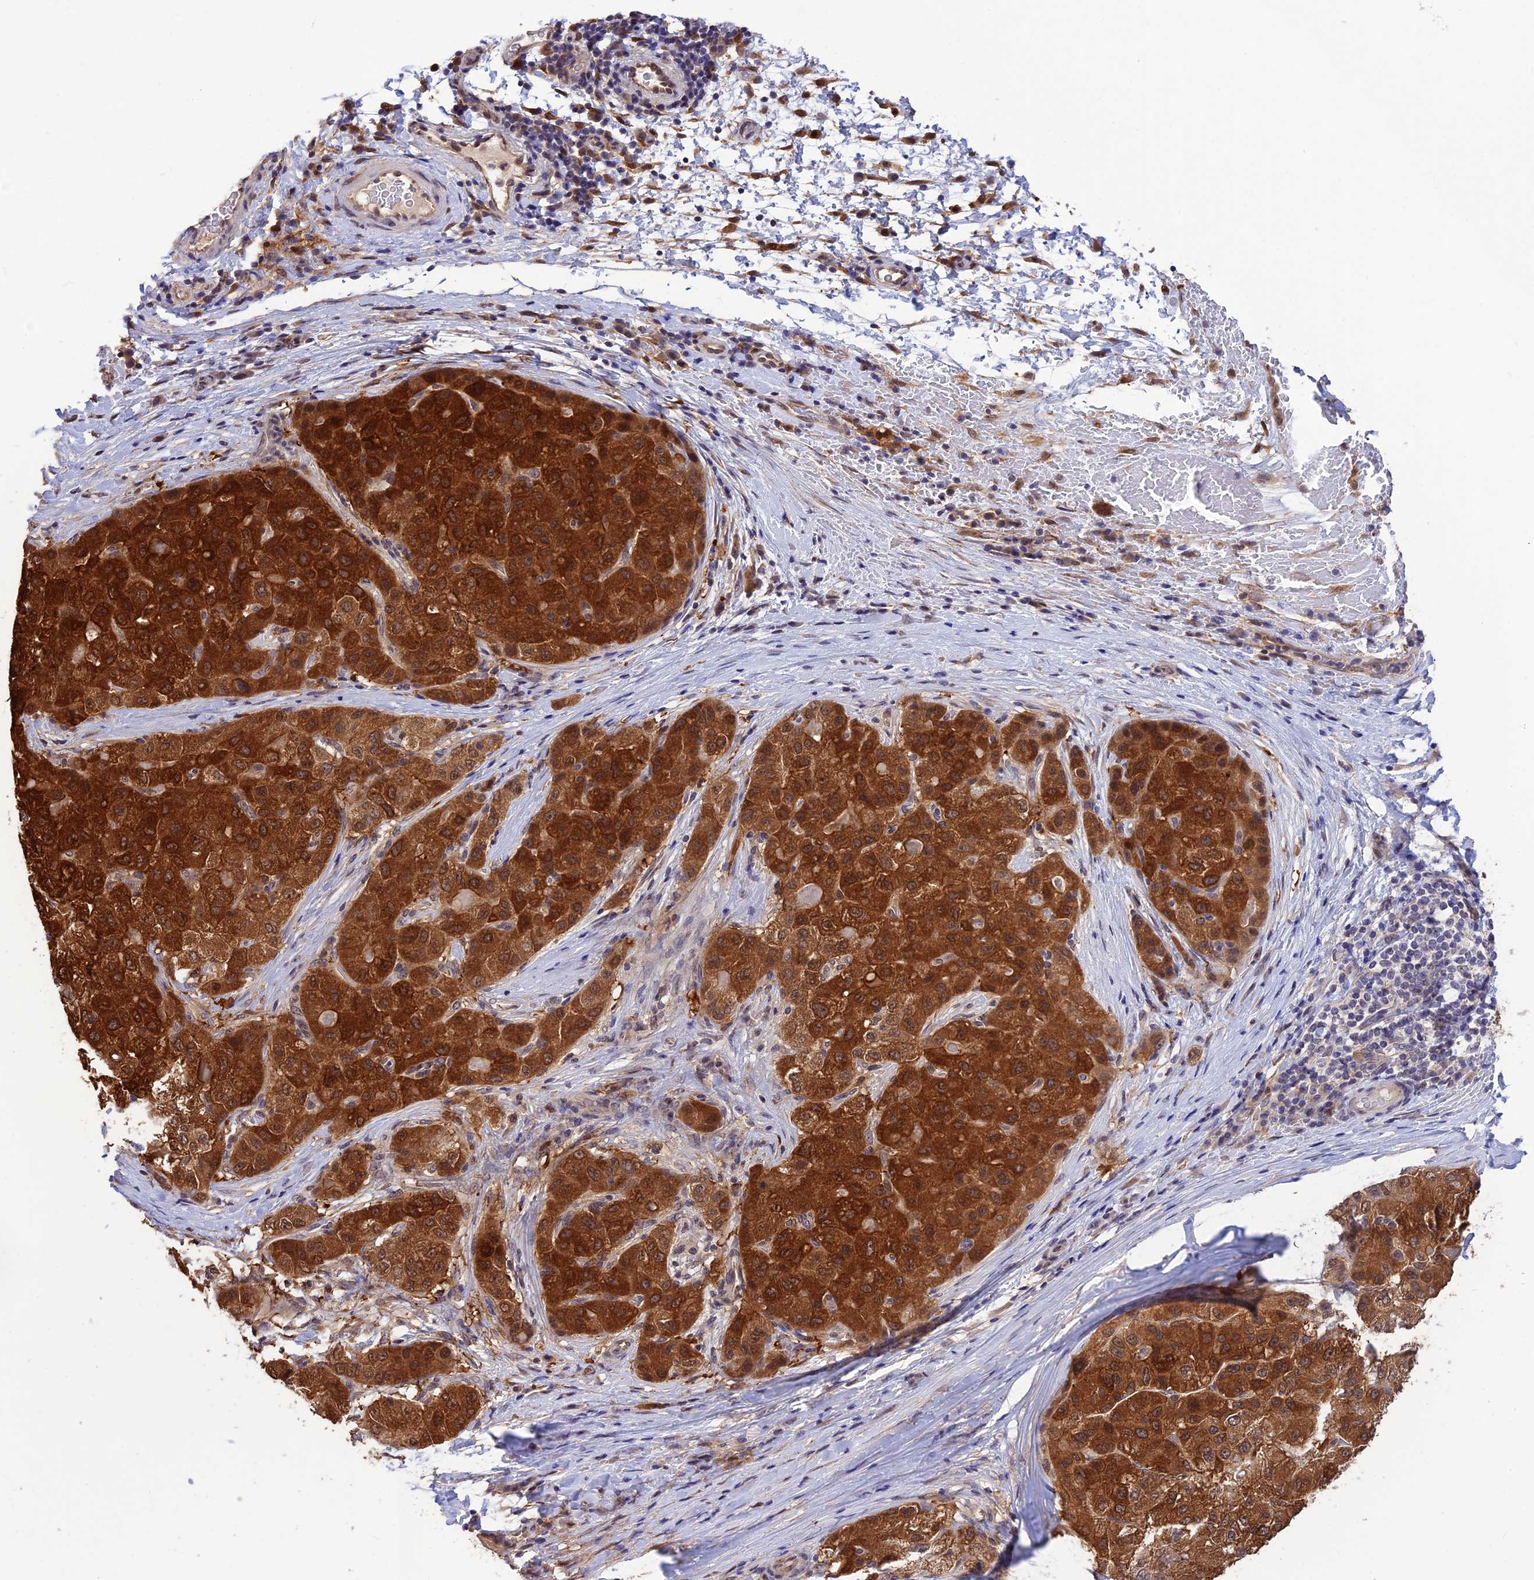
{"staining": {"intensity": "strong", "quantity": ">75%", "location": "cytoplasmic/membranous"}, "tissue": "liver cancer", "cell_type": "Tumor cells", "image_type": "cancer", "snomed": [{"axis": "morphology", "description": "Carcinoma, Hepatocellular, NOS"}, {"axis": "topography", "description": "Liver"}], "caption": "Immunohistochemical staining of hepatocellular carcinoma (liver) shows high levels of strong cytoplasmic/membranous protein staining in approximately >75% of tumor cells.", "gene": "MNS1", "patient": {"sex": "male", "age": 80}}